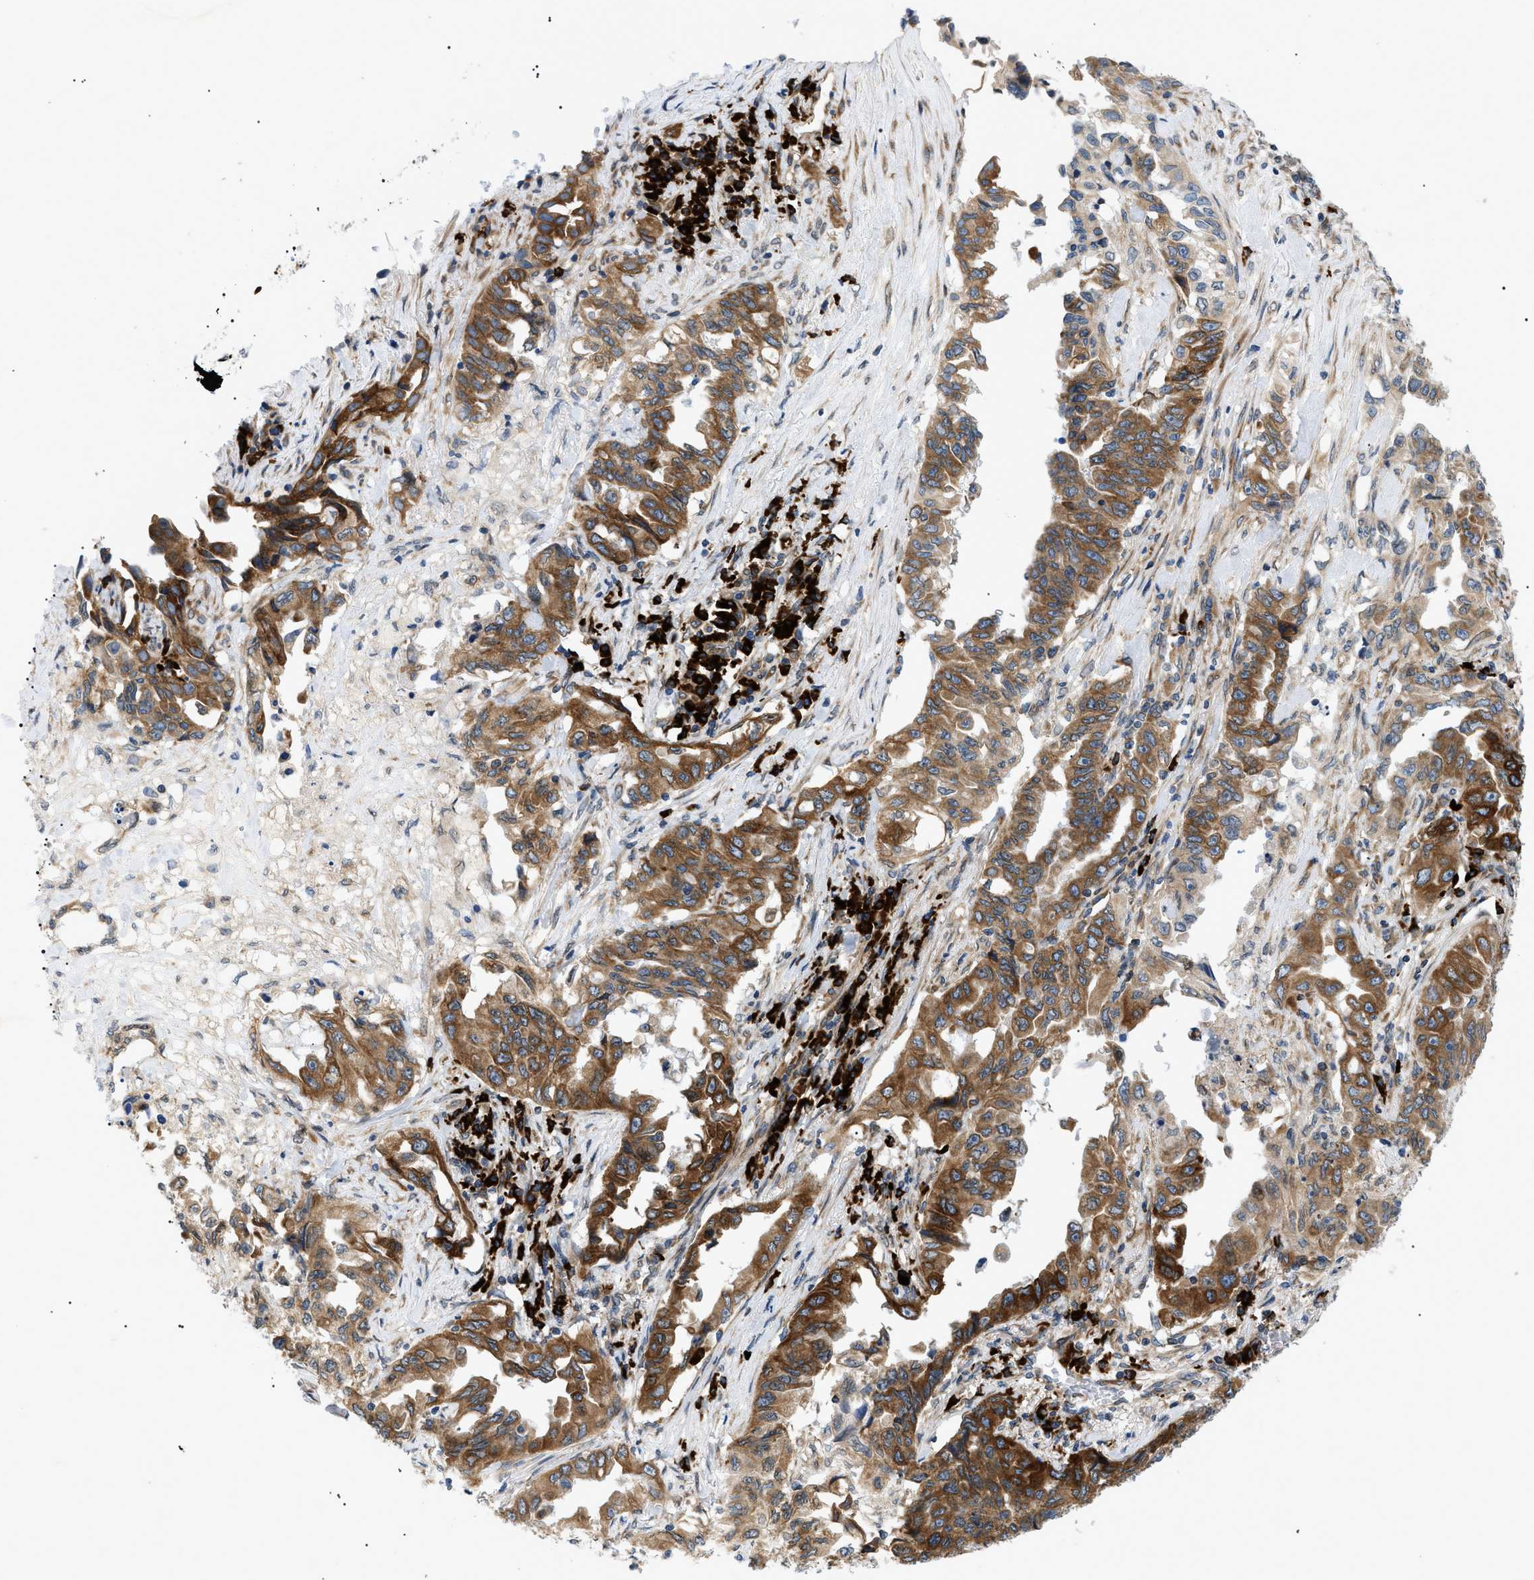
{"staining": {"intensity": "strong", "quantity": ">75%", "location": "cytoplasmic/membranous"}, "tissue": "lung cancer", "cell_type": "Tumor cells", "image_type": "cancer", "snomed": [{"axis": "morphology", "description": "Adenocarcinoma, NOS"}, {"axis": "topography", "description": "Lung"}], "caption": "Adenocarcinoma (lung) stained with a brown dye demonstrates strong cytoplasmic/membranous positive staining in about >75% of tumor cells.", "gene": "DERL1", "patient": {"sex": "female", "age": 51}}